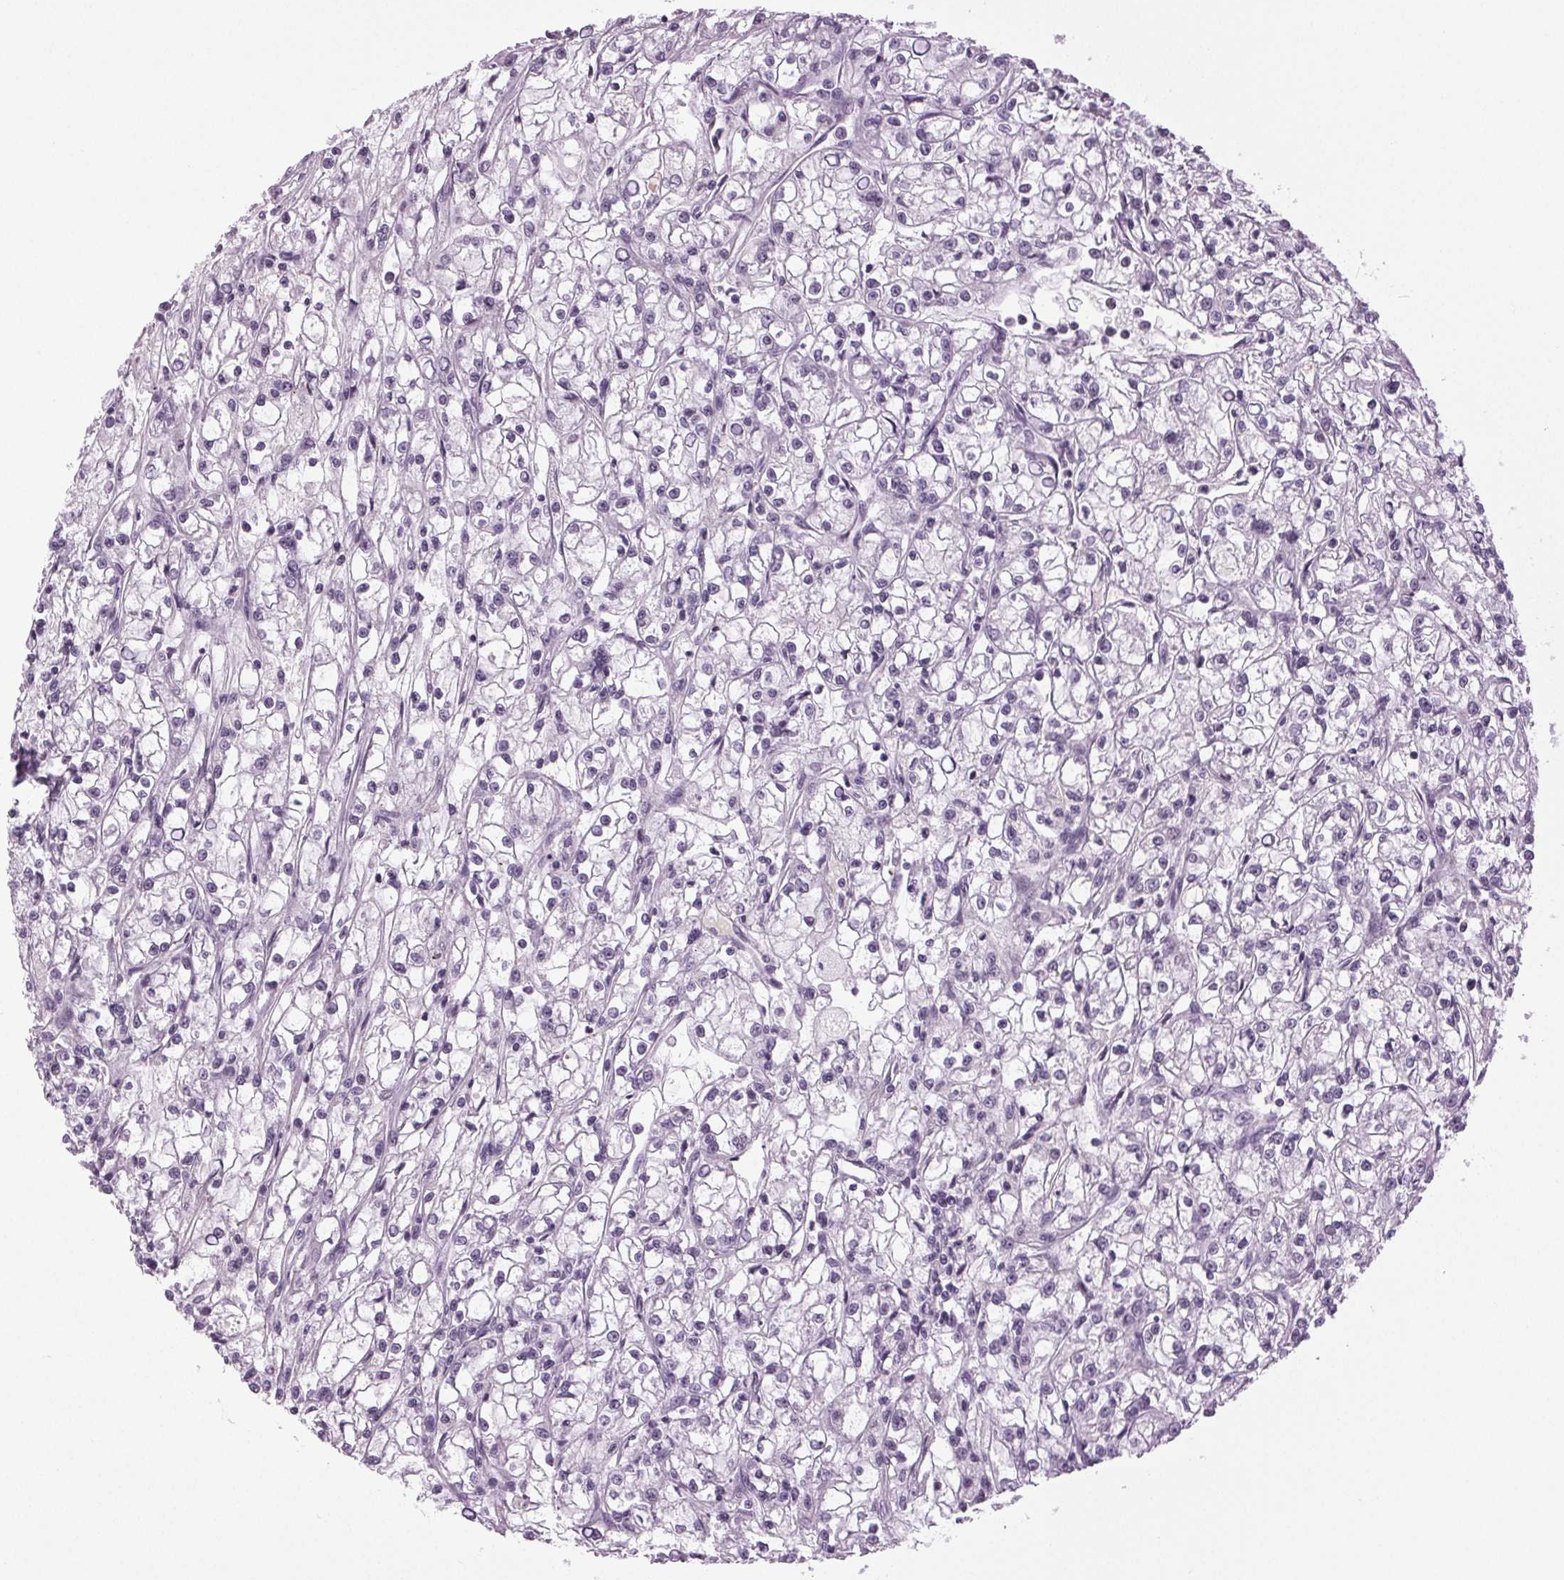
{"staining": {"intensity": "negative", "quantity": "none", "location": "none"}, "tissue": "renal cancer", "cell_type": "Tumor cells", "image_type": "cancer", "snomed": [{"axis": "morphology", "description": "Adenocarcinoma, NOS"}, {"axis": "topography", "description": "Kidney"}], "caption": "A micrograph of renal cancer stained for a protein shows no brown staining in tumor cells. The staining is performed using DAB brown chromogen with nuclei counter-stained in using hematoxylin.", "gene": "DNAH12", "patient": {"sex": "female", "age": 59}}